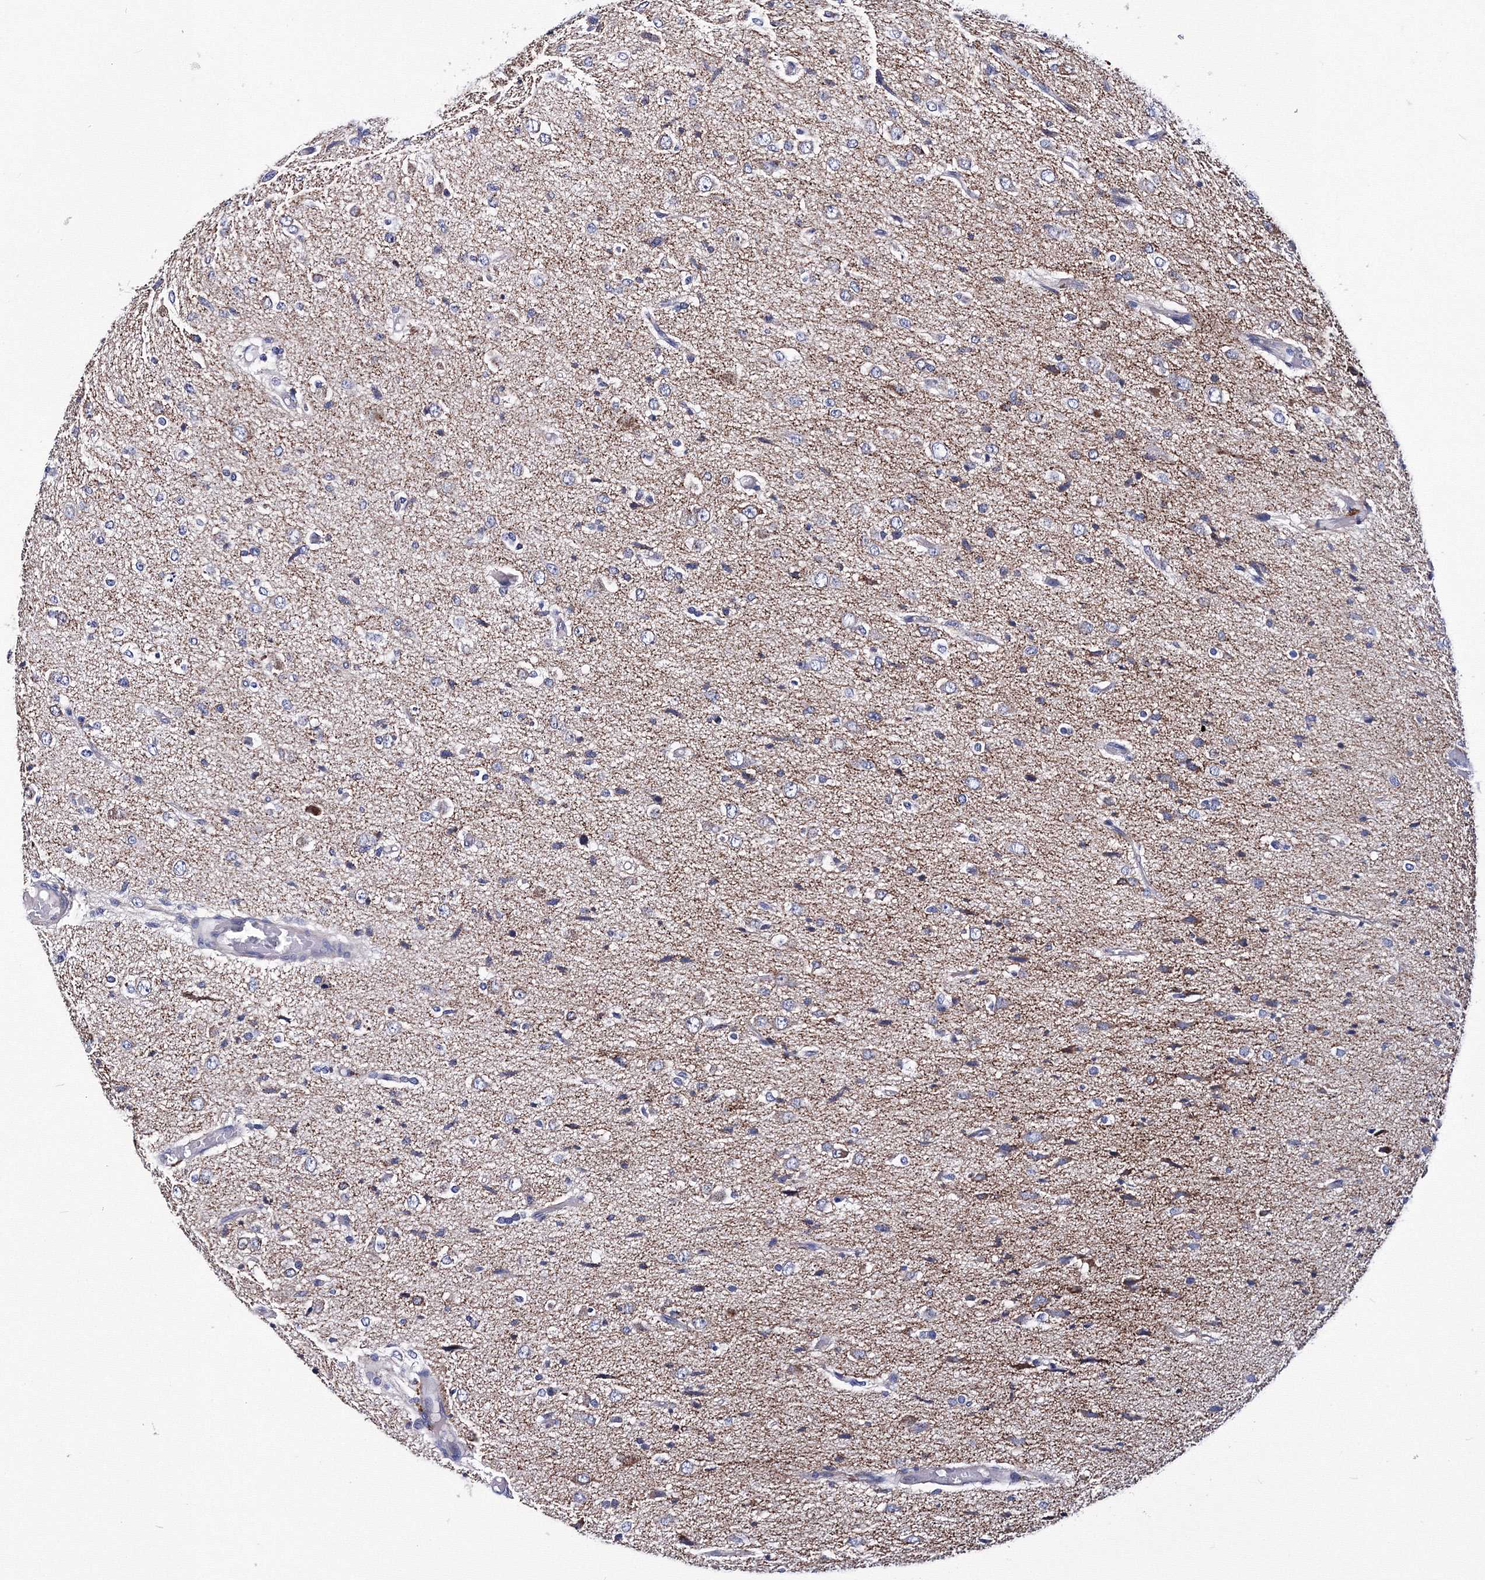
{"staining": {"intensity": "negative", "quantity": "none", "location": "none"}, "tissue": "glioma", "cell_type": "Tumor cells", "image_type": "cancer", "snomed": [{"axis": "morphology", "description": "Glioma, malignant, High grade"}, {"axis": "topography", "description": "Brain"}], "caption": "Immunohistochemistry (IHC) of glioma demonstrates no expression in tumor cells.", "gene": "TRPM2", "patient": {"sex": "female", "age": 59}}